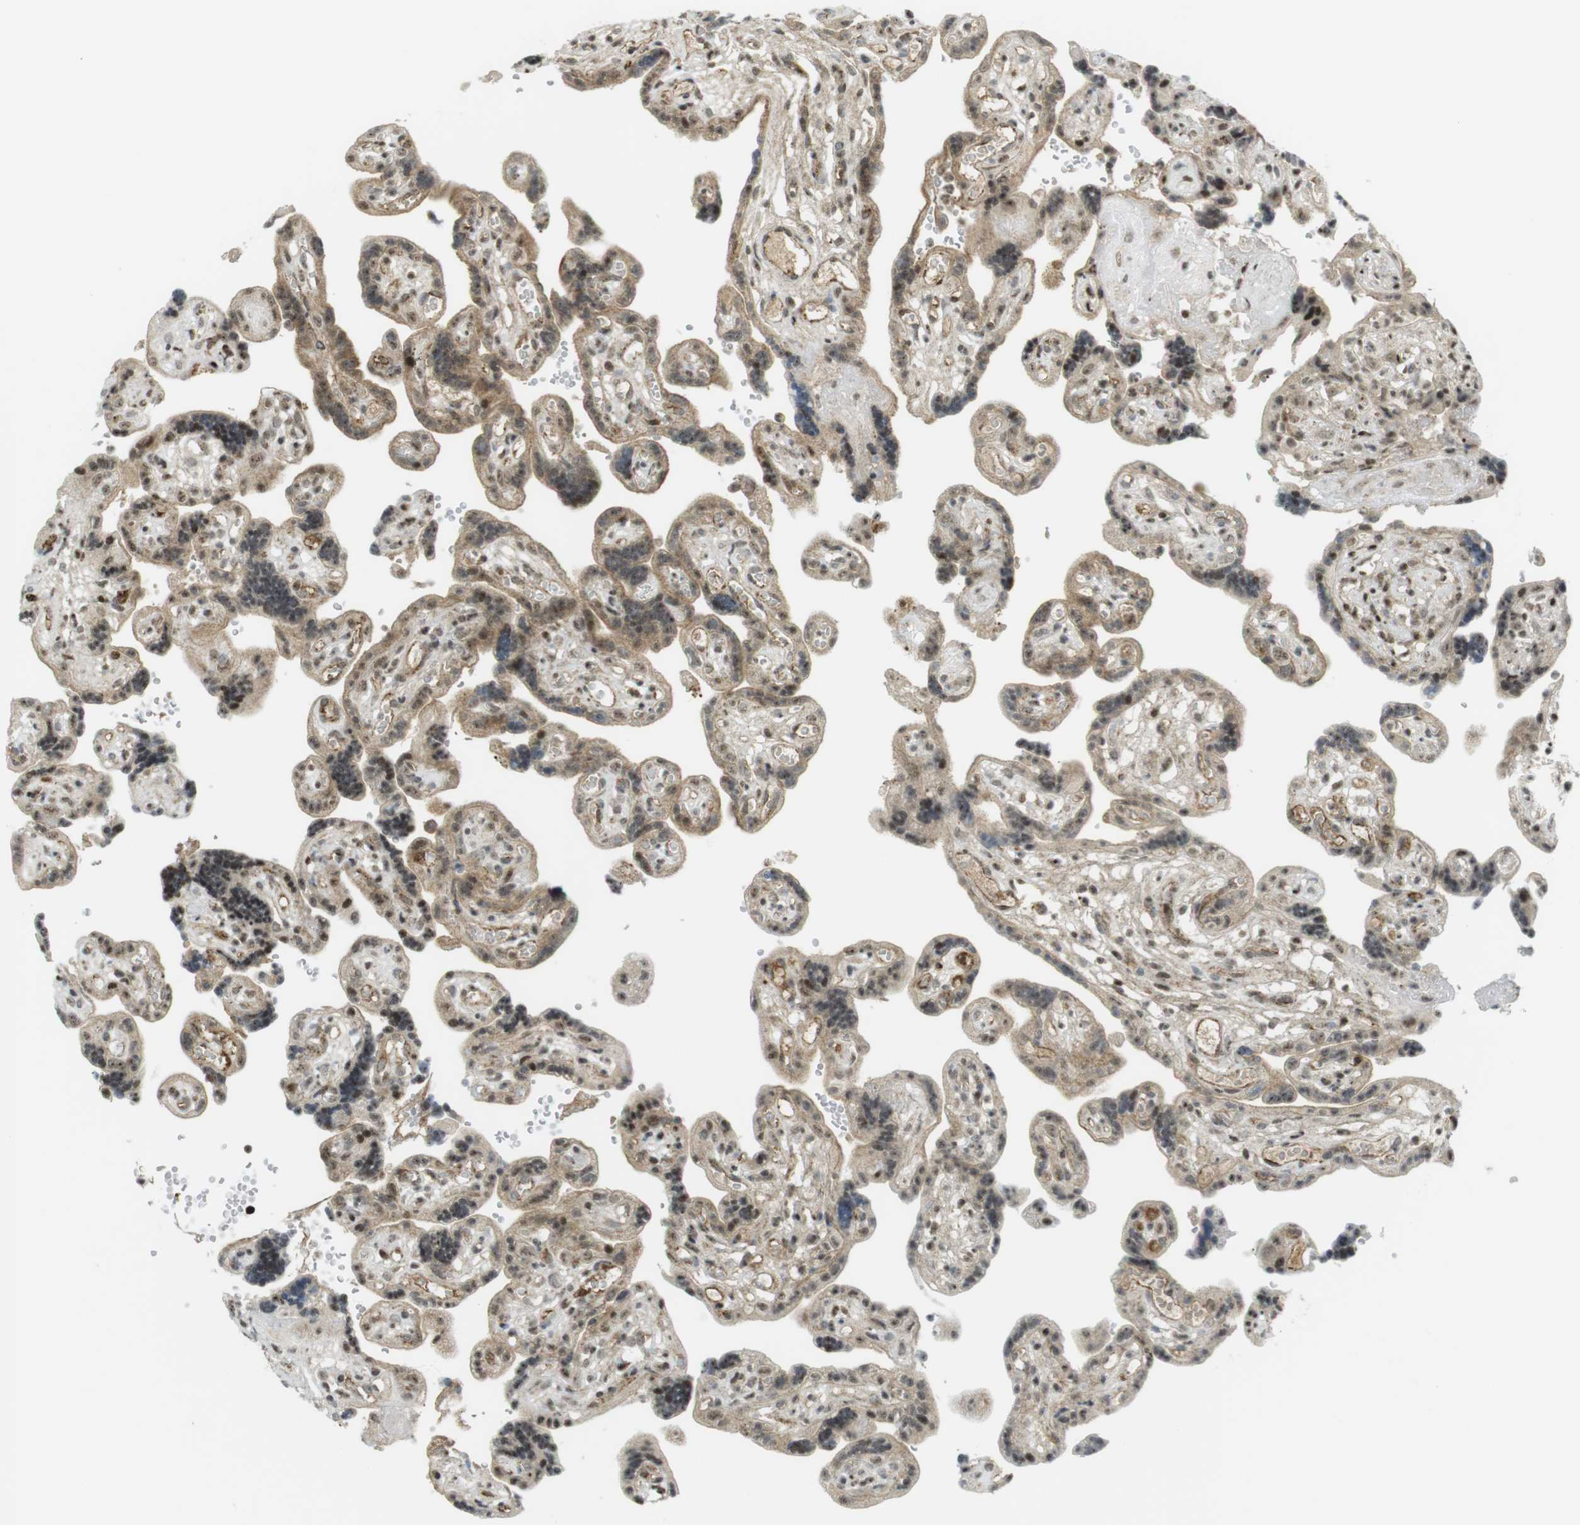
{"staining": {"intensity": "moderate", "quantity": ">75%", "location": "cytoplasmic/membranous,nuclear"}, "tissue": "placenta", "cell_type": "Trophoblastic cells", "image_type": "normal", "snomed": [{"axis": "morphology", "description": "Normal tissue, NOS"}, {"axis": "topography", "description": "Placenta"}], "caption": "Immunohistochemical staining of benign human placenta shows moderate cytoplasmic/membranous,nuclear protein expression in about >75% of trophoblastic cells.", "gene": "PPP1R13B", "patient": {"sex": "female", "age": 30}}